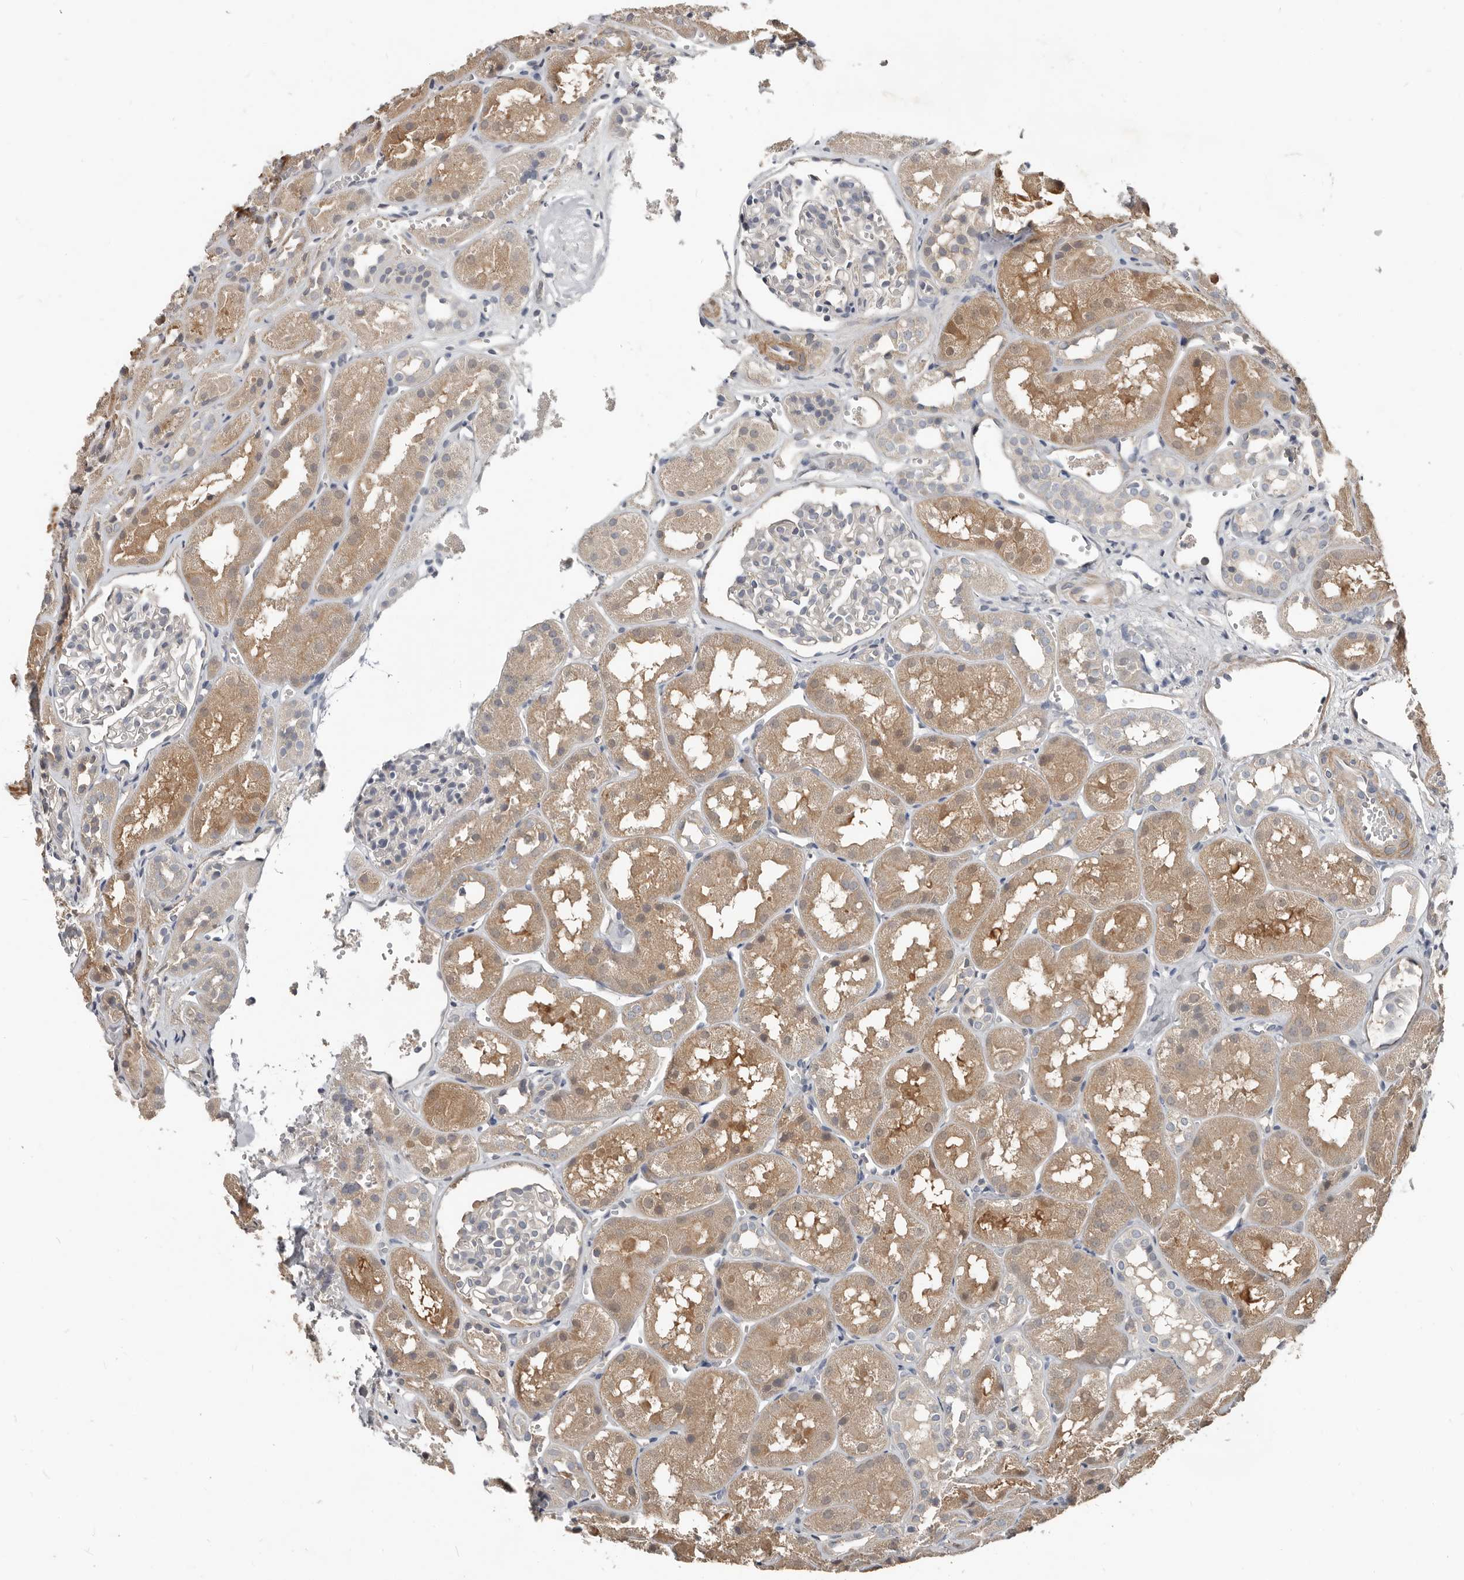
{"staining": {"intensity": "negative", "quantity": "none", "location": "none"}, "tissue": "kidney", "cell_type": "Cells in glomeruli", "image_type": "normal", "snomed": [{"axis": "morphology", "description": "Normal tissue, NOS"}, {"axis": "topography", "description": "Kidney"}], "caption": "The image reveals no significant positivity in cells in glomeruli of kidney.", "gene": "AKNAD1", "patient": {"sex": "male", "age": 16}}